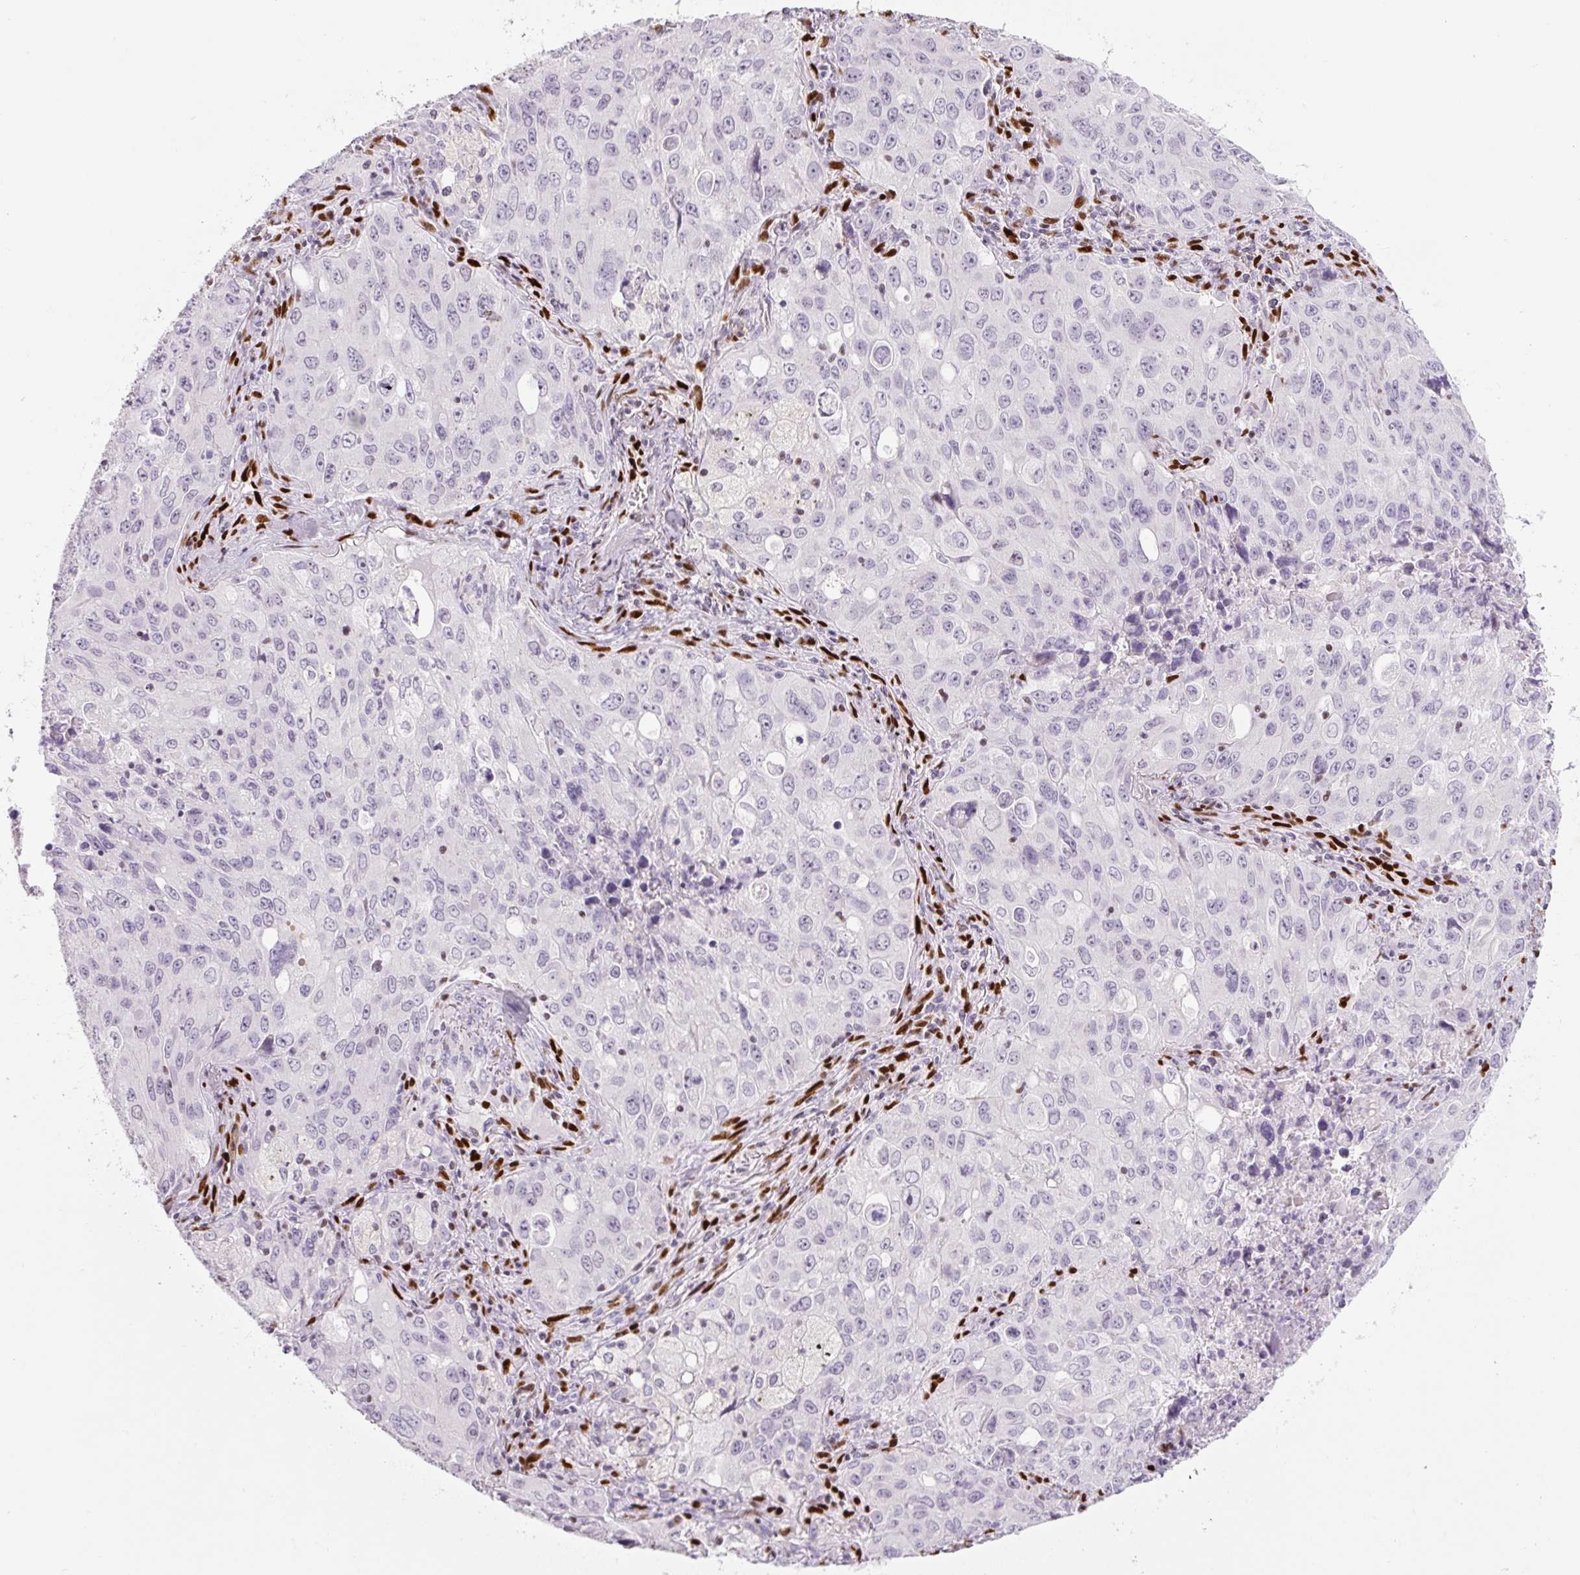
{"staining": {"intensity": "negative", "quantity": "none", "location": "none"}, "tissue": "lung cancer", "cell_type": "Tumor cells", "image_type": "cancer", "snomed": [{"axis": "morphology", "description": "Adenocarcinoma, NOS"}, {"axis": "morphology", "description": "Adenocarcinoma, metastatic, NOS"}, {"axis": "topography", "description": "Lymph node"}, {"axis": "topography", "description": "Lung"}], "caption": "Immunohistochemistry (IHC) histopathology image of neoplastic tissue: adenocarcinoma (lung) stained with DAB displays no significant protein expression in tumor cells.", "gene": "ZEB1", "patient": {"sex": "female", "age": 42}}